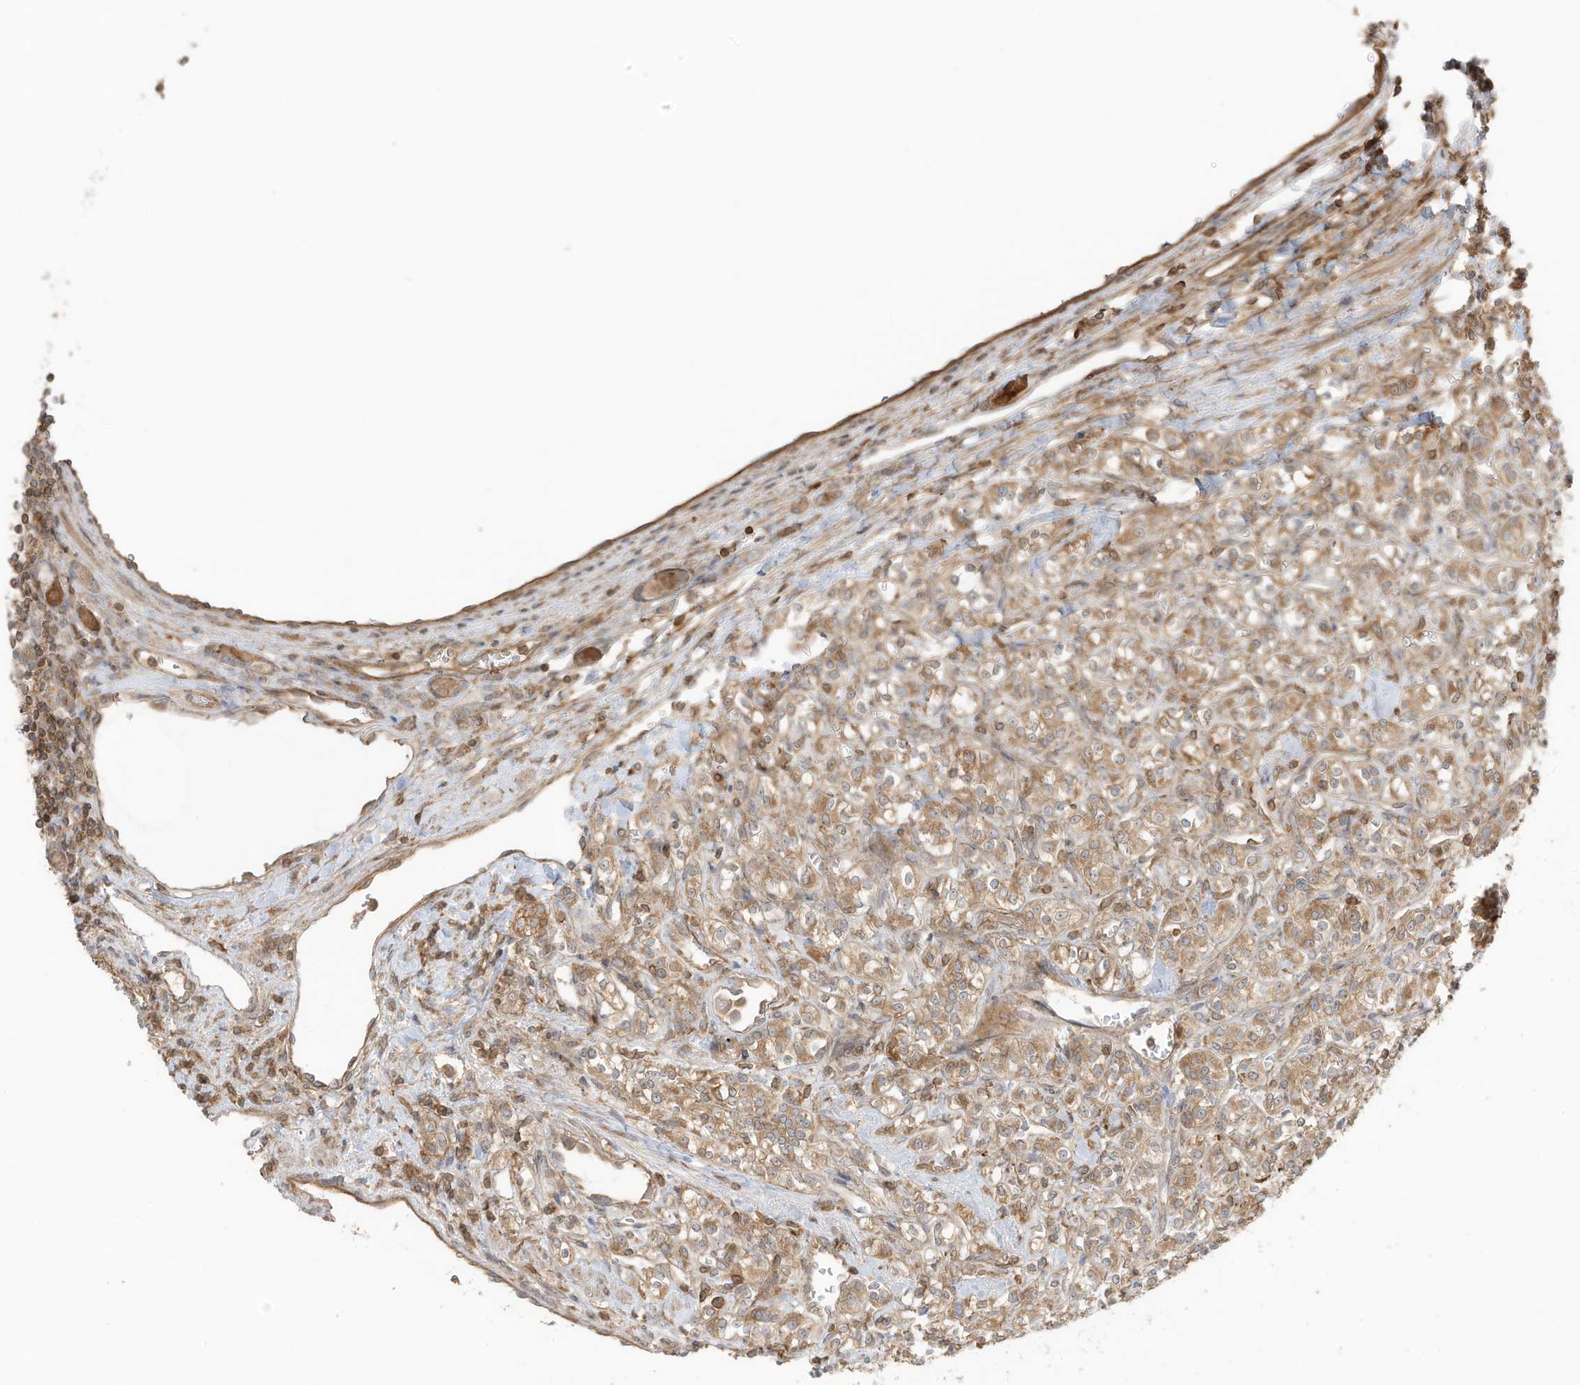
{"staining": {"intensity": "moderate", "quantity": ">75%", "location": "cytoplasmic/membranous"}, "tissue": "renal cancer", "cell_type": "Tumor cells", "image_type": "cancer", "snomed": [{"axis": "morphology", "description": "Adenocarcinoma, NOS"}, {"axis": "topography", "description": "Kidney"}], "caption": "Renal cancer (adenocarcinoma) stained with IHC reveals moderate cytoplasmic/membranous positivity in approximately >75% of tumor cells.", "gene": "SLC25A12", "patient": {"sex": "male", "age": 77}}